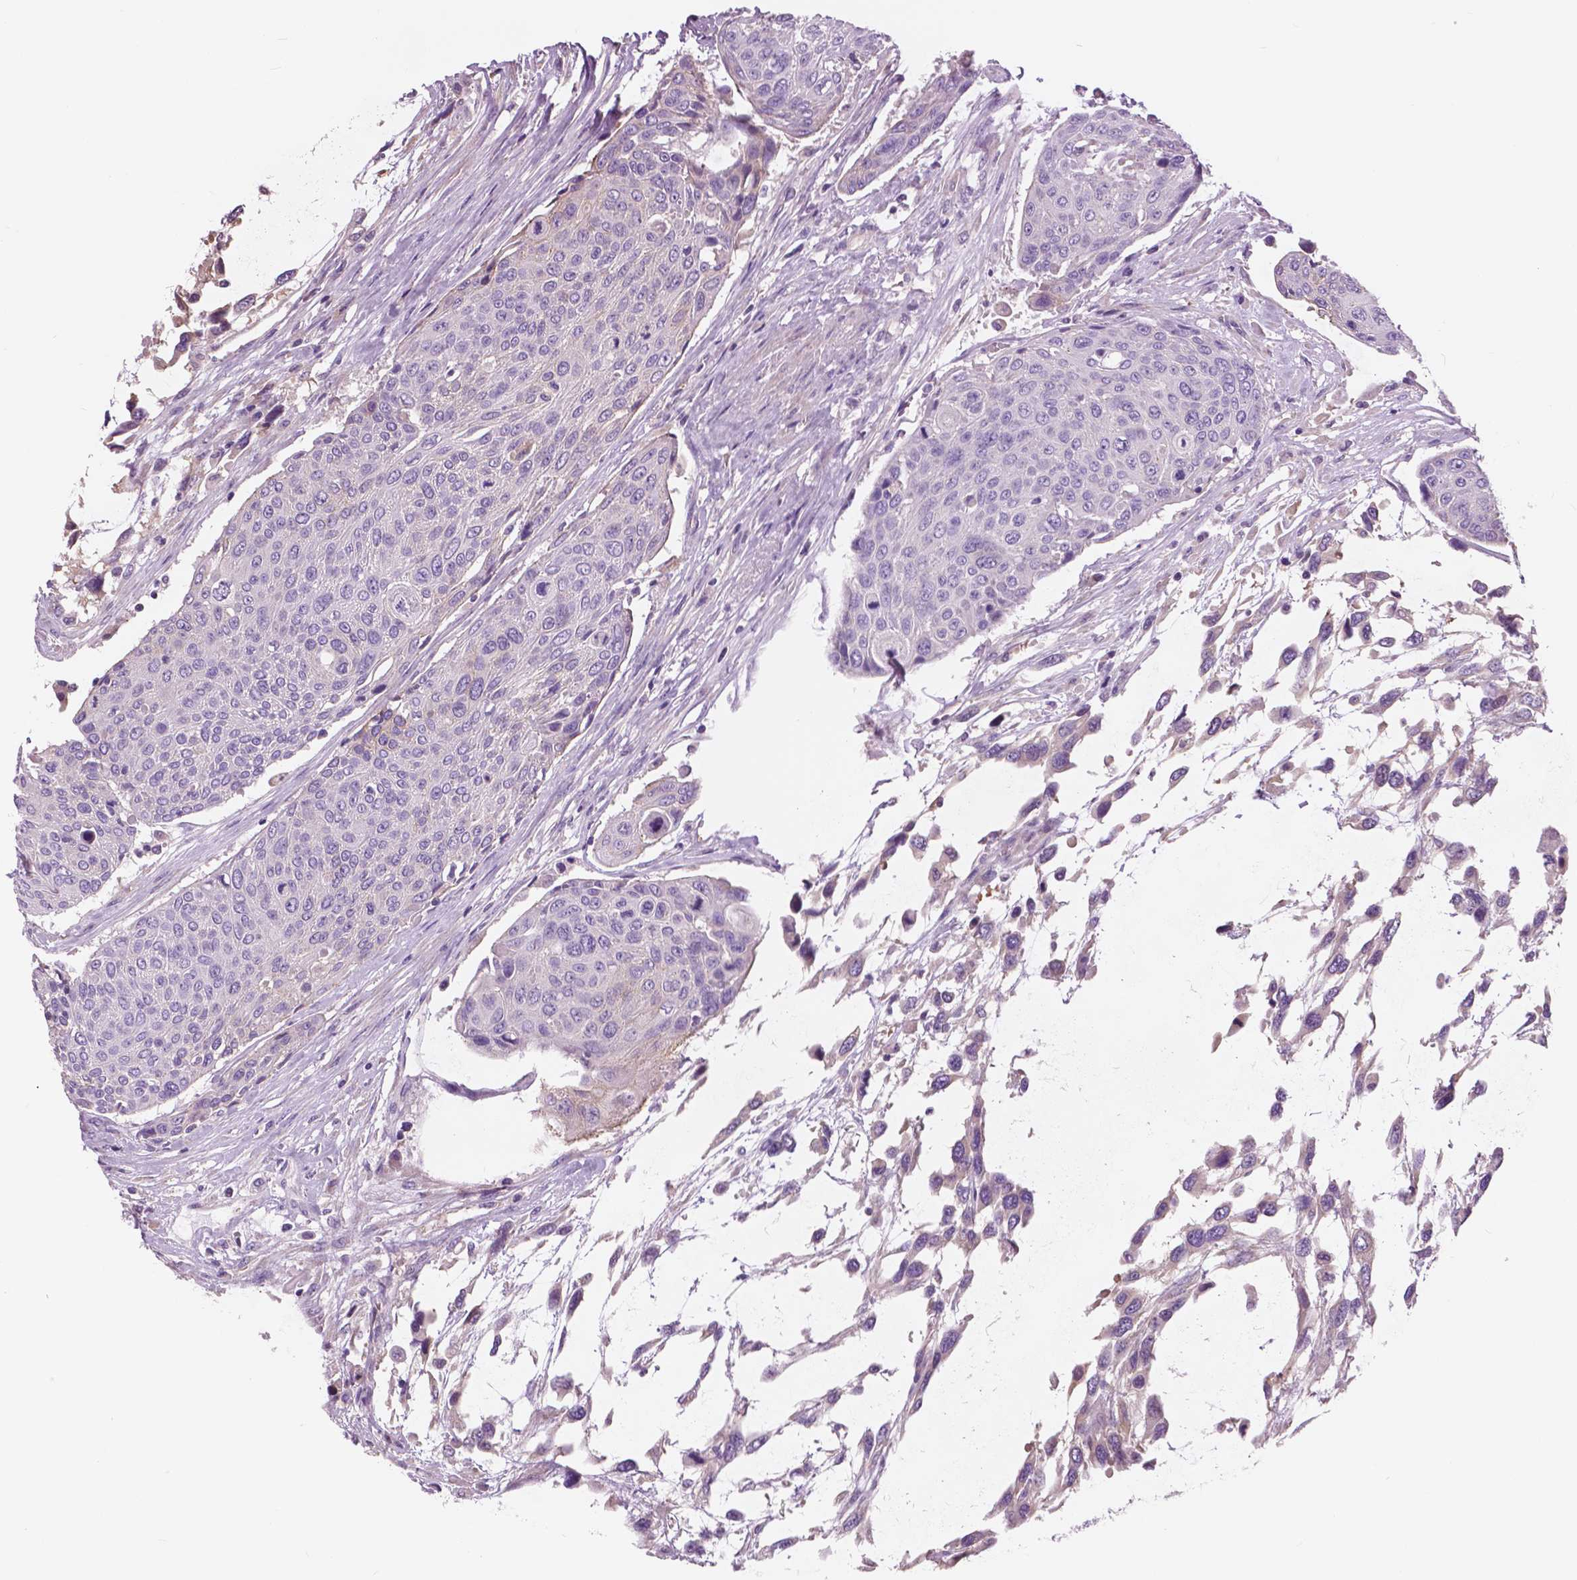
{"staining": {"intensity": "negative", "quantity": "none", "location": "none"}, "tissue": "urothelial cancer", "cell_type": "Tumor cells", "image_type": "cancer", "snomed": [{"axis": "morphology", "description": "Urothelial carcinoma, High grade"}, {"axis": "topography", "description": "Urinary bladder"}], "caption": "Tumor cells are negative for brown protein staining in urothelial cancer.", "gene": "SERPINI1", "patient": {"sex": "female", "age": 70}}